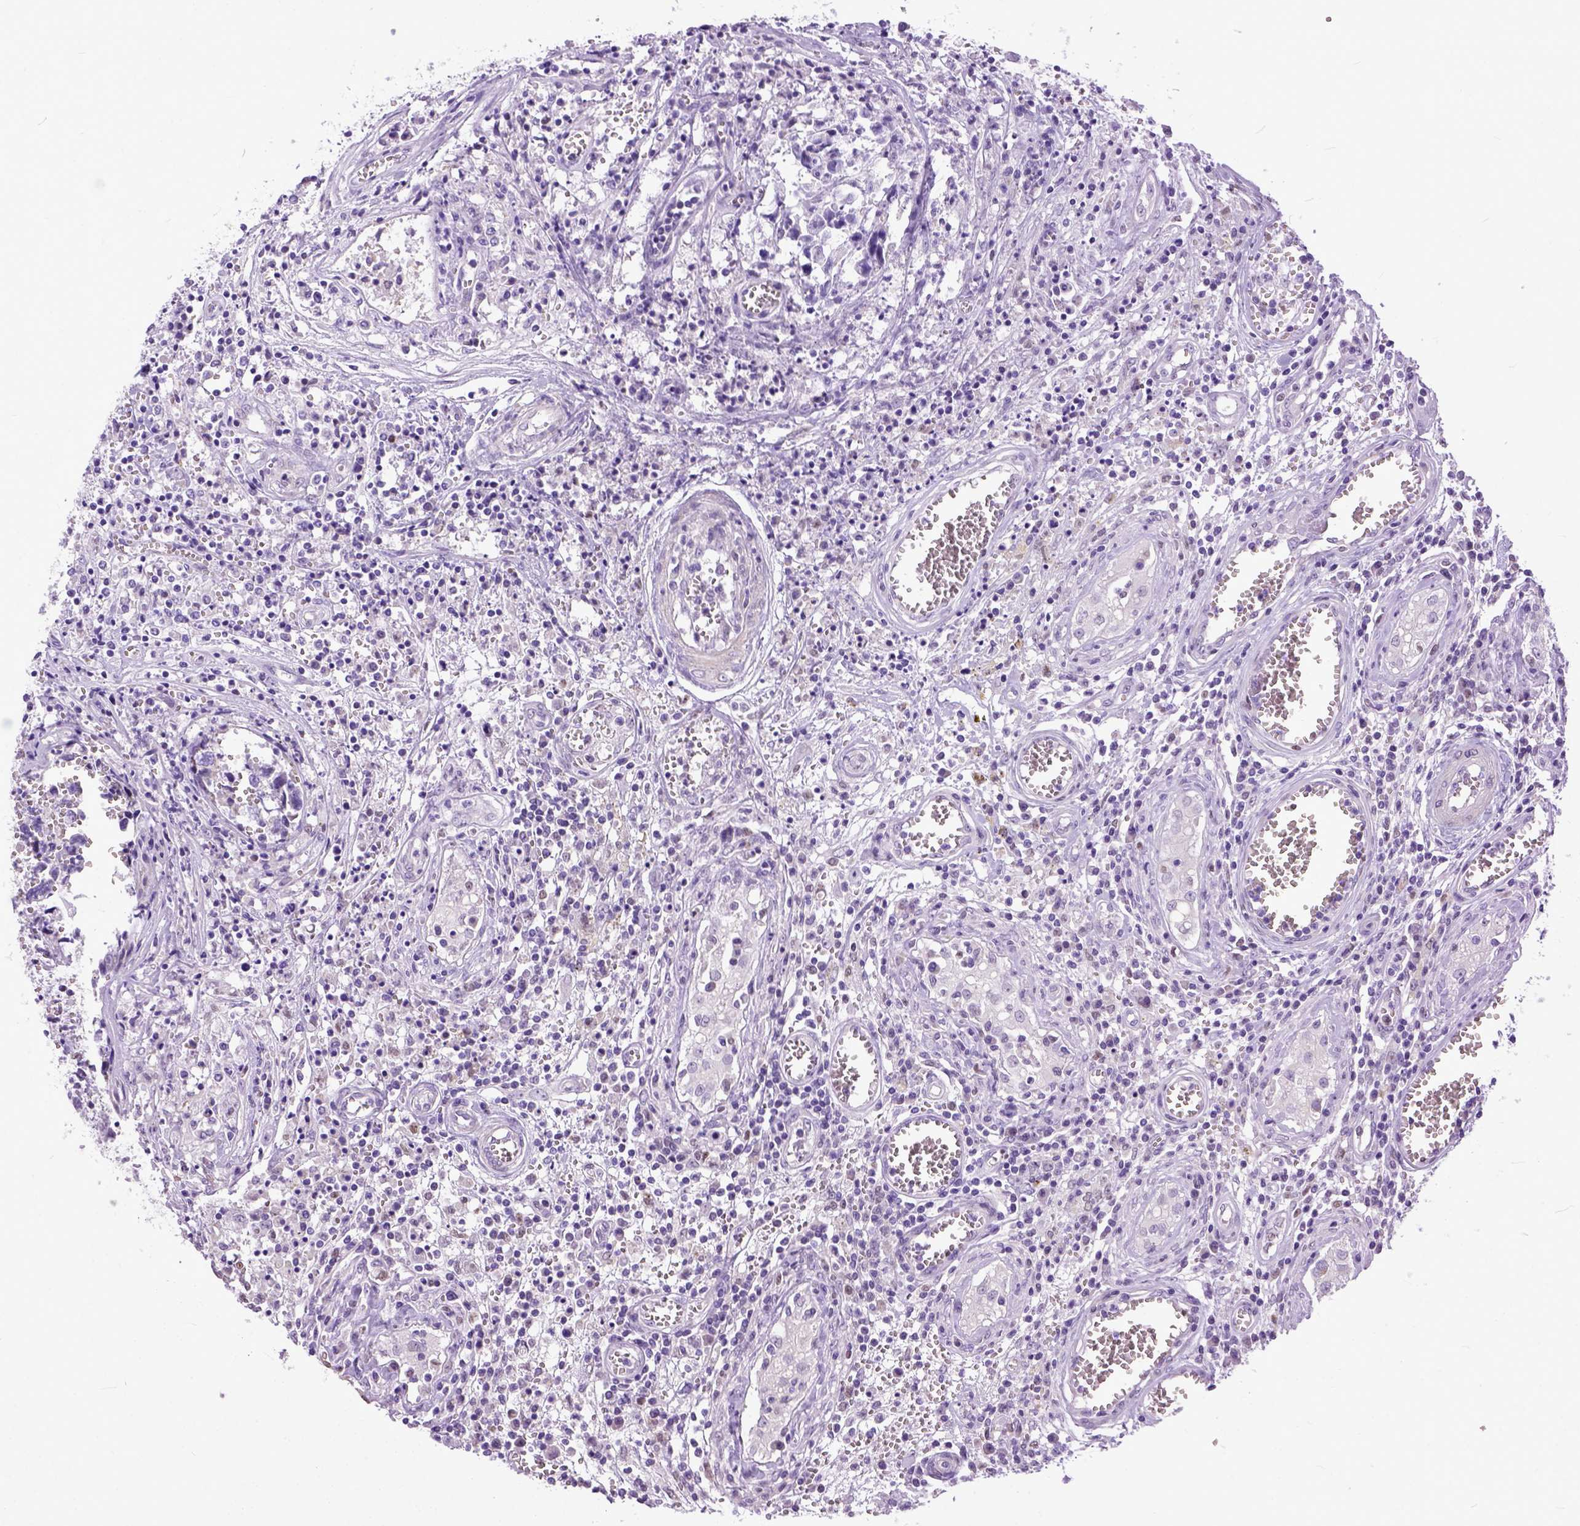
{"staining": {"intensity": "negative", "quantity": "none", "location": "none"}, "tissue": "testis cancer", "cell_type": "Tumor cells", "image_type": "cancer", "snomed": [{"axis": "morphology", "description": "Carcinoma, Embryonal, NOS"}, {"axis": "topography", "description": "Testis"}], "caption": "The immunohistochemistry photomicrograph has no significant staining in tumor cells of testis embryonal carcinoma tissue. (IHC, brightfield microscopy, high magnification).", "gene": "CRB1", "patient": {"sex": "male", "age": 36}}